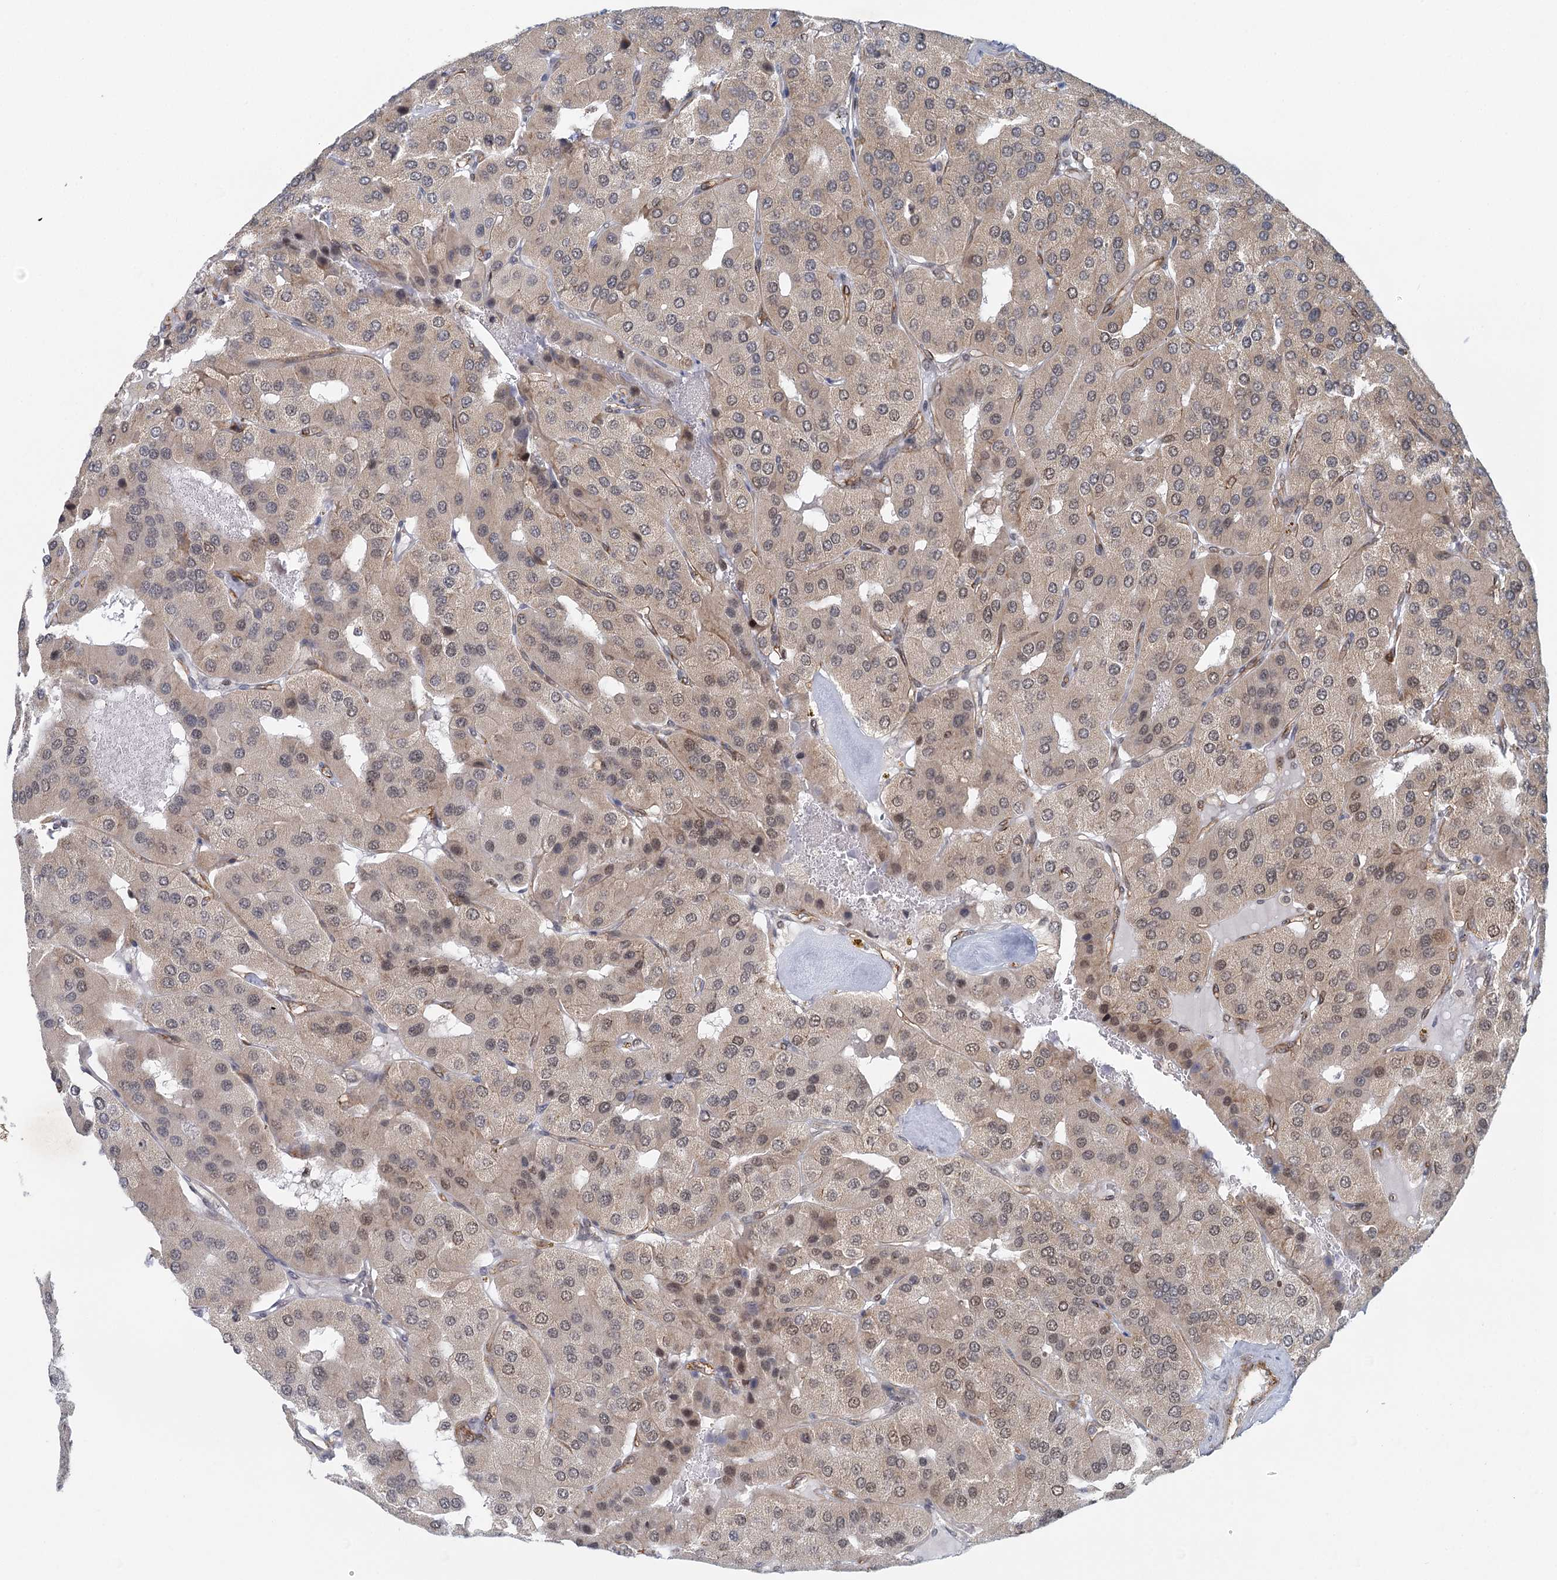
{"staining": {"intensity": "weak", "quantity": ">75%", "location": "cytoplasmic/membranous,nuclear"}, "tissue": "parathyroid gland", "cell_type": "Glandular cells", "image_type": "normal", "snomed": [{"axis": "morphology", "description": "Normal tissue, NOS"}, {"axis": "morphology", "description": "Adenoma, NOS"}, {"axis": "topography", "description": "Parathyroid gland"}], "caption": "Protein staining displays weak cytoplasmic/membranous,nuclear positivity in approximately >75% of glandular cells in normal parathyroid gland.", "gene": "GPATCH11", "patient": {"sex": "female", "age": 86}}